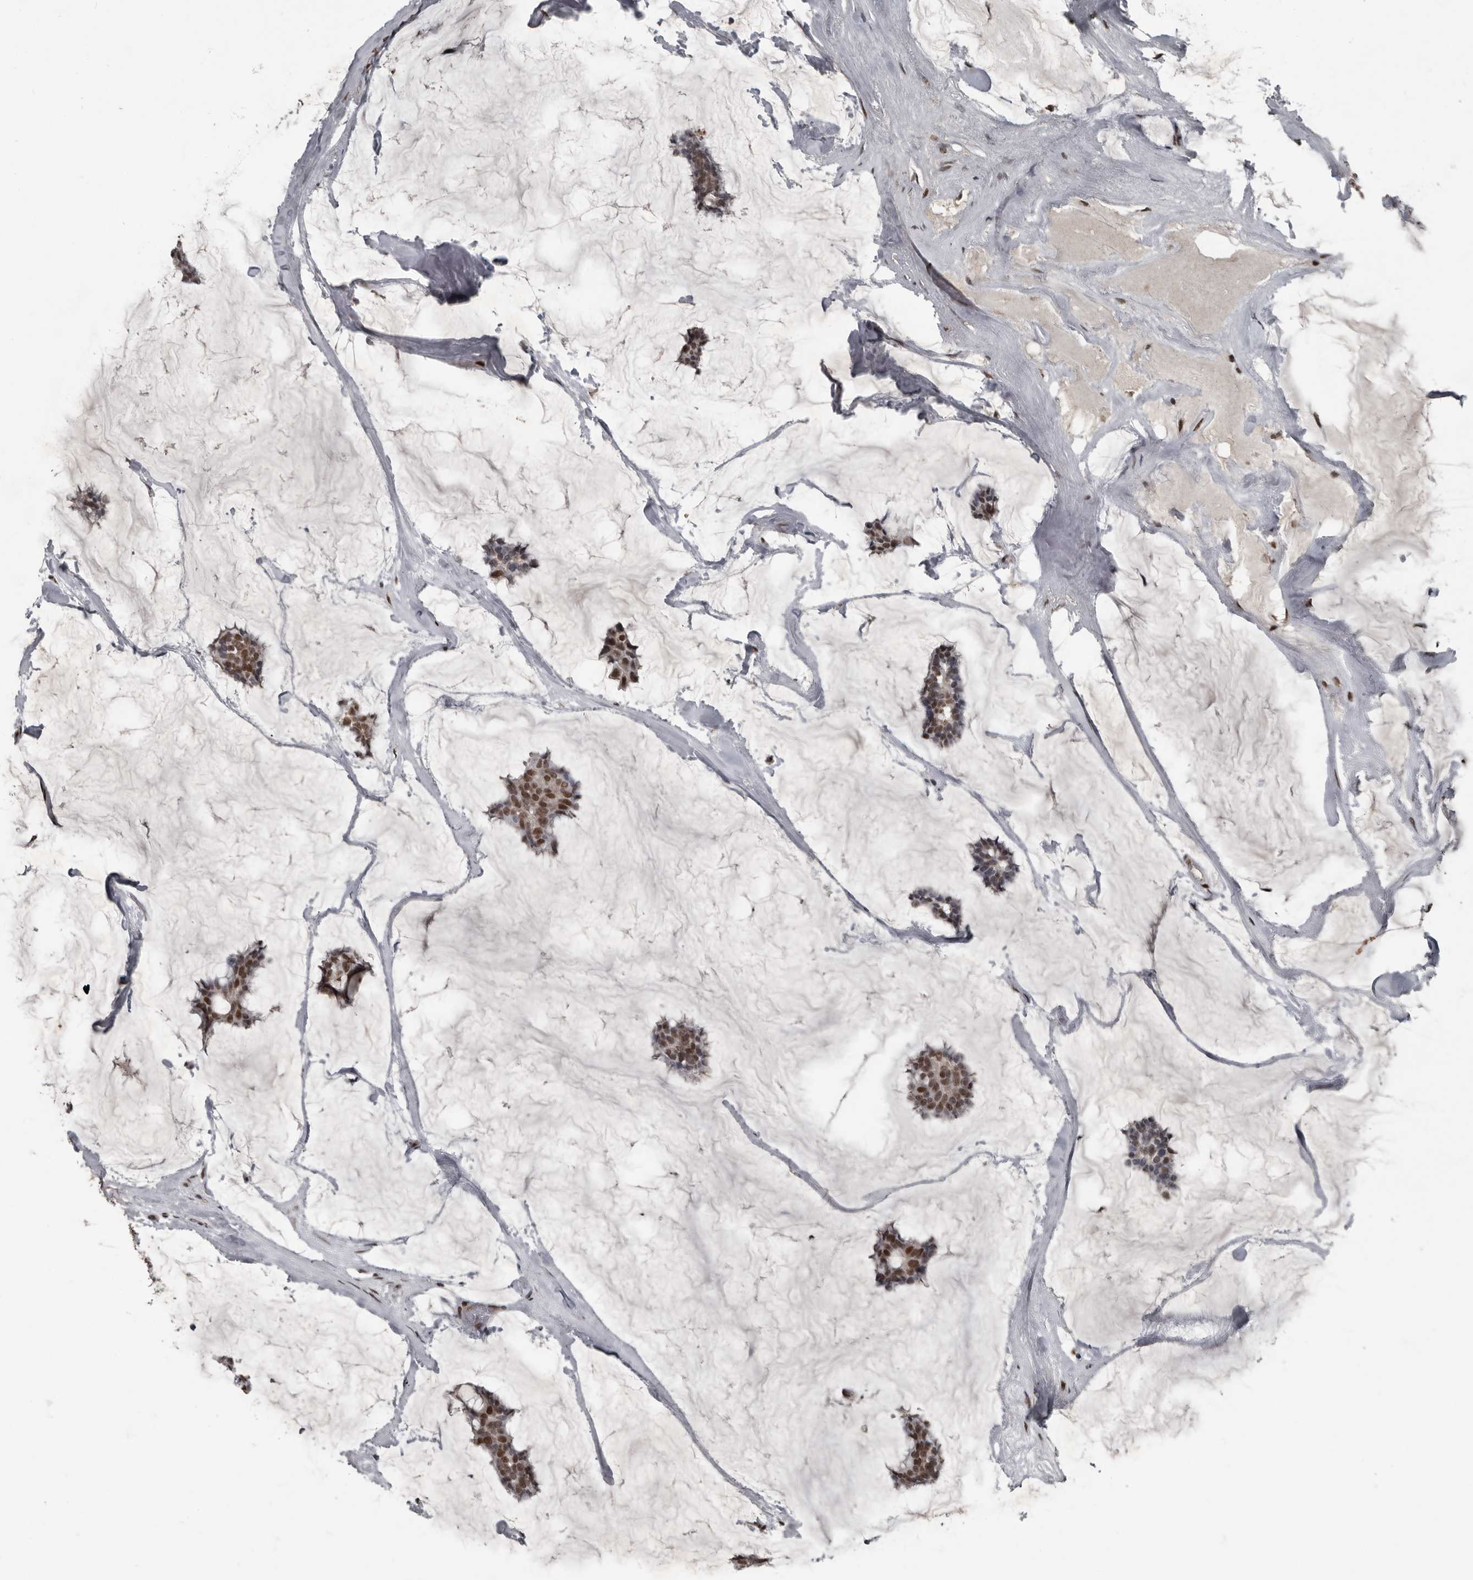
{"staining": {"intensity": "moderate", "quantity": ">75%", "location": "nuclear"}, "tissue": "breast cancer", "cell_type": "Tumor cells", "image_type": "cancer", "snomed": [{"axis": "morphology", "description": "Duct carcinoma"}, {"axis": "topography", "description": "Breast"}], "caption": "Infiltrating ductal carcinoma (breast) stained for a protein (brown) displays moderate nuclear positive staining in approximately >75% of tumor cells.", "gene": "CHD1L", "patient": {"sex": "female", "age": 93}}